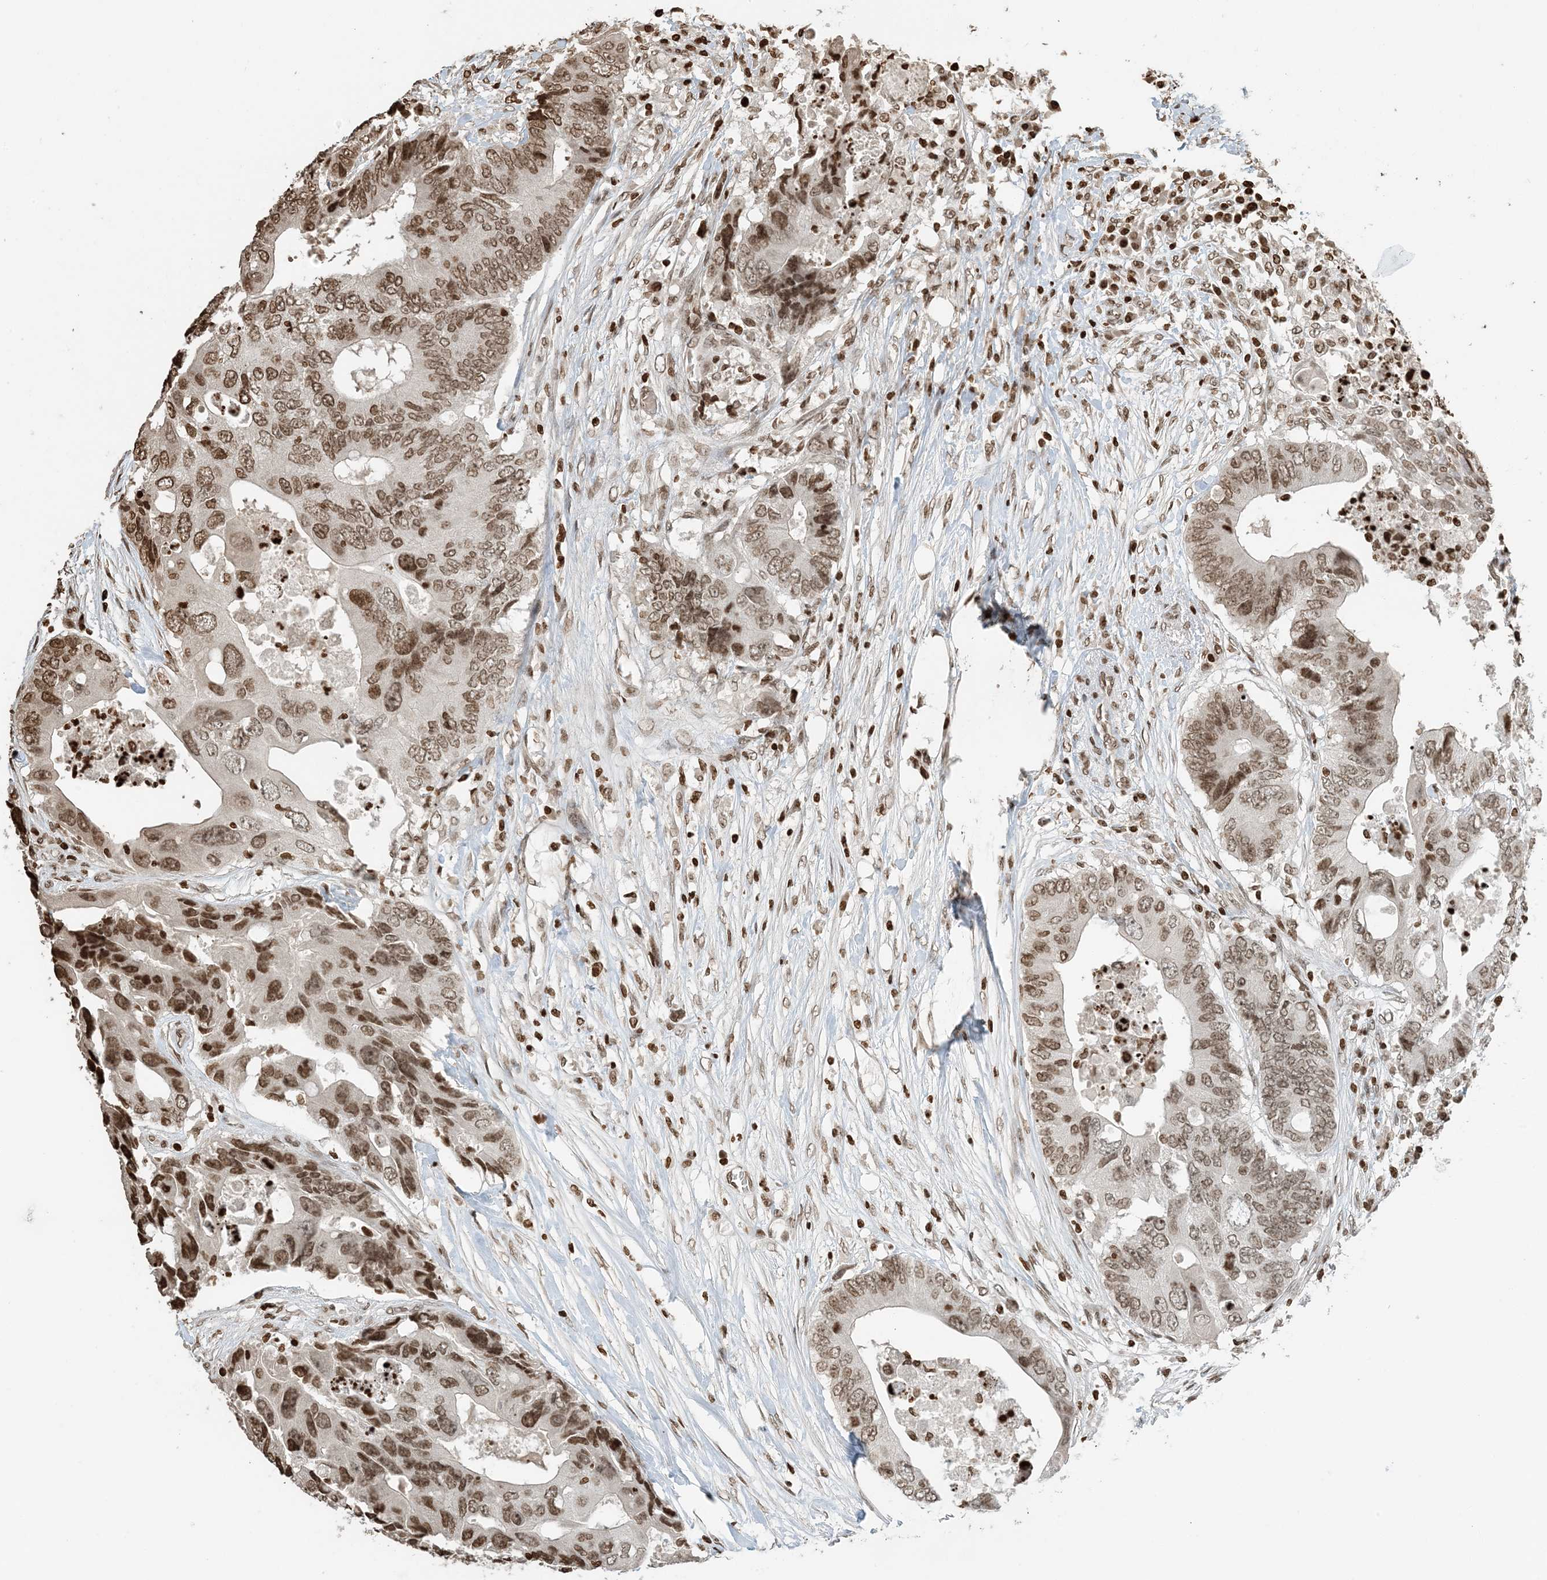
{"staining": {"intensity": "moderate", "quantity": ">75%", "location": "nuclear"}, "tissue": "colorectal cancer", "cell_type": "Tumor cells", "image_type": "cancer", "snomed": [{"axis": "morphology", "description": "Adenocarcinoma, NOS"}, {"axis": "topography", "description": "Colon"}], "caption": "Protein analysis of colorectal cancer (adenocarcinoma) tissue reveals moderate nuclear staining in about >75% of tumor cells.", "gene": "H3-3B", "patient": {"sex": "male", "age": 71}}